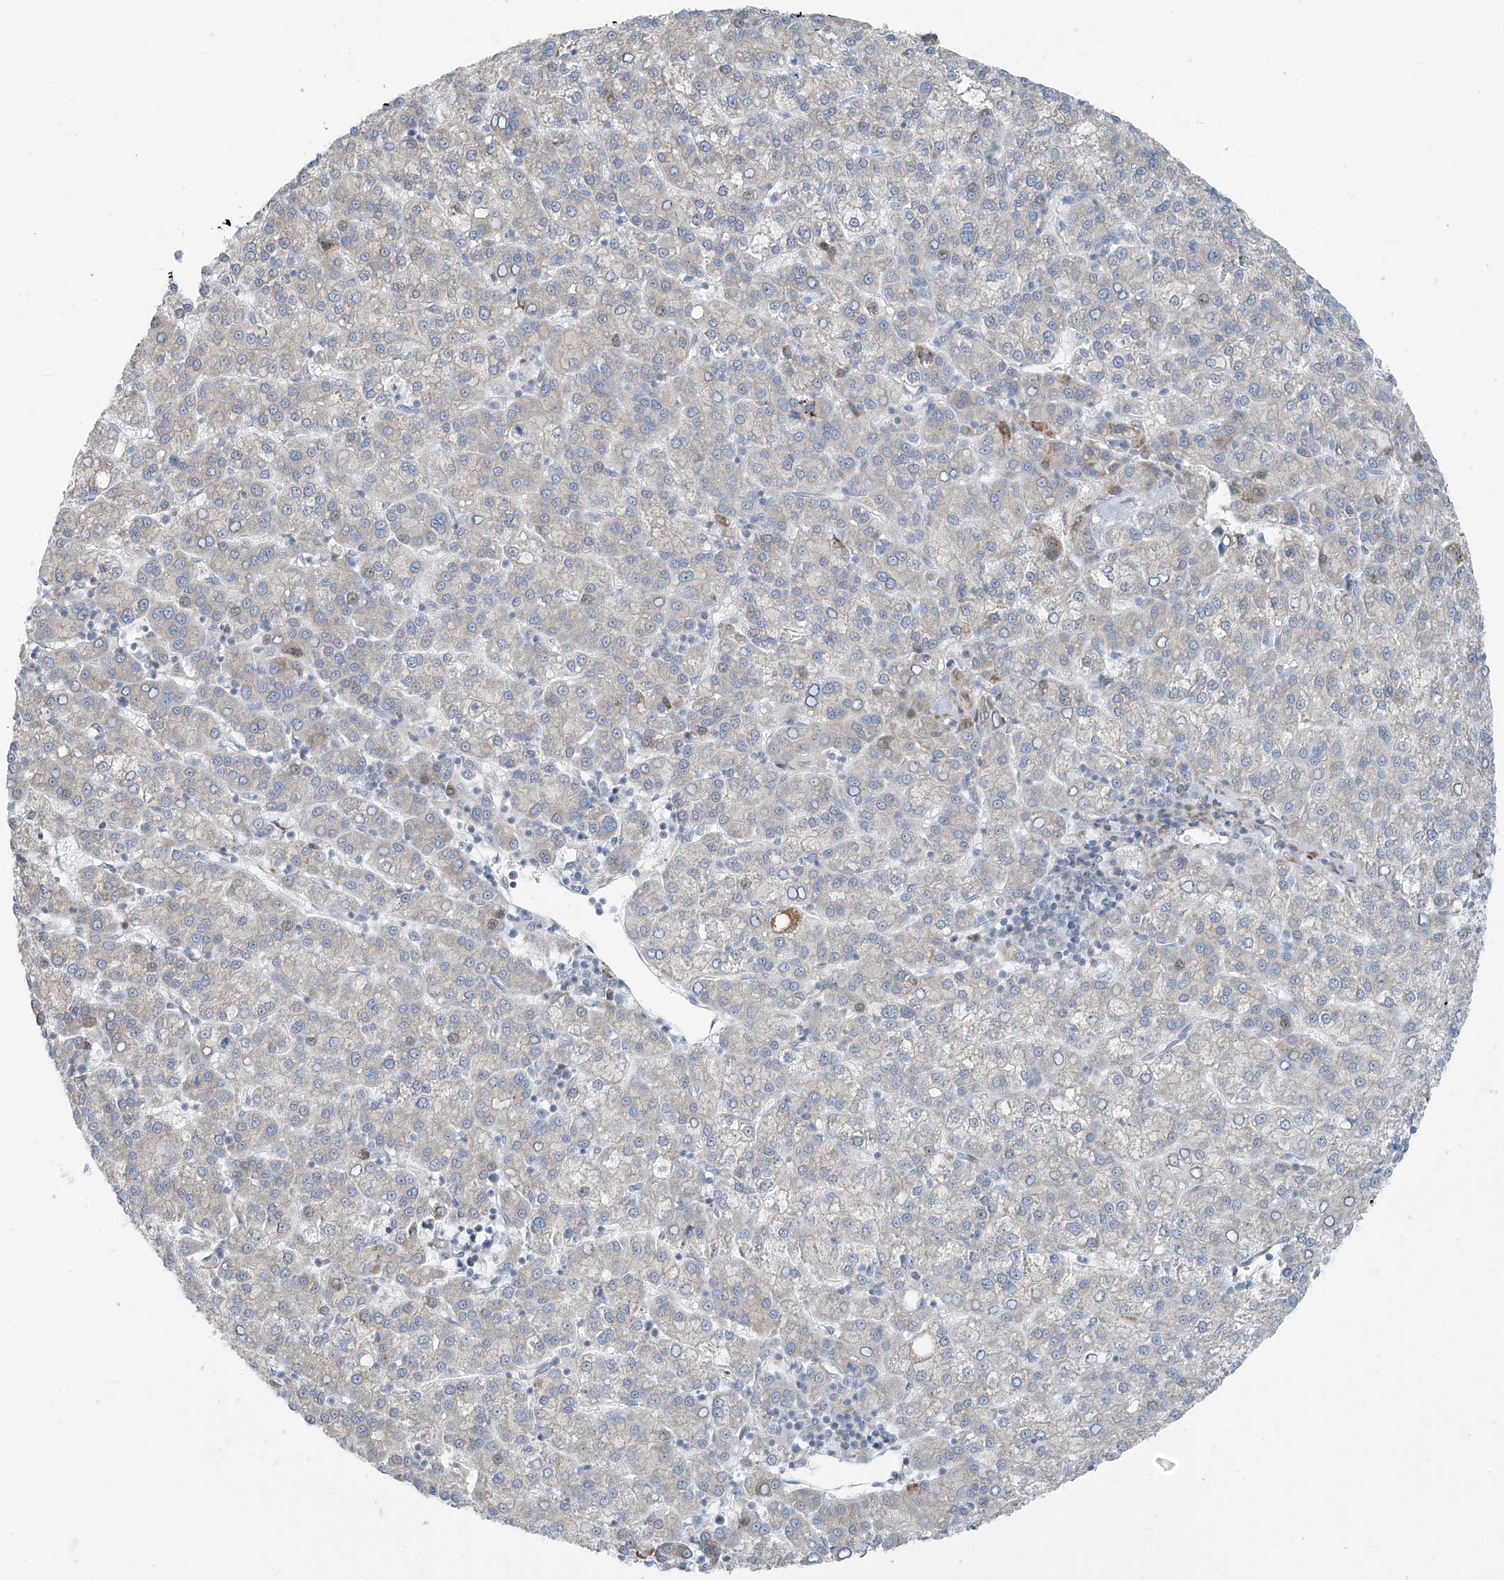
{"staining": {"intensity": "negative", "quantity": "none", "location": "none"}, "tissue": "liver cancer", "cell_type": "Tumor cells", "image_type": "cancer", "snomed": [{"axis": "morphology", "description": "Carcinoma, Hepatocellular, NOS"}, {"axis": "topography", "description": "Liver"}], "caption": "IHC micrograph of liver cancer (hepatocellular carcinoma) stained for a protein (brown), which displays no positivity in tumor cells.", "gene": "HIC2", "patient": {"sex": "female", "age": 58}}